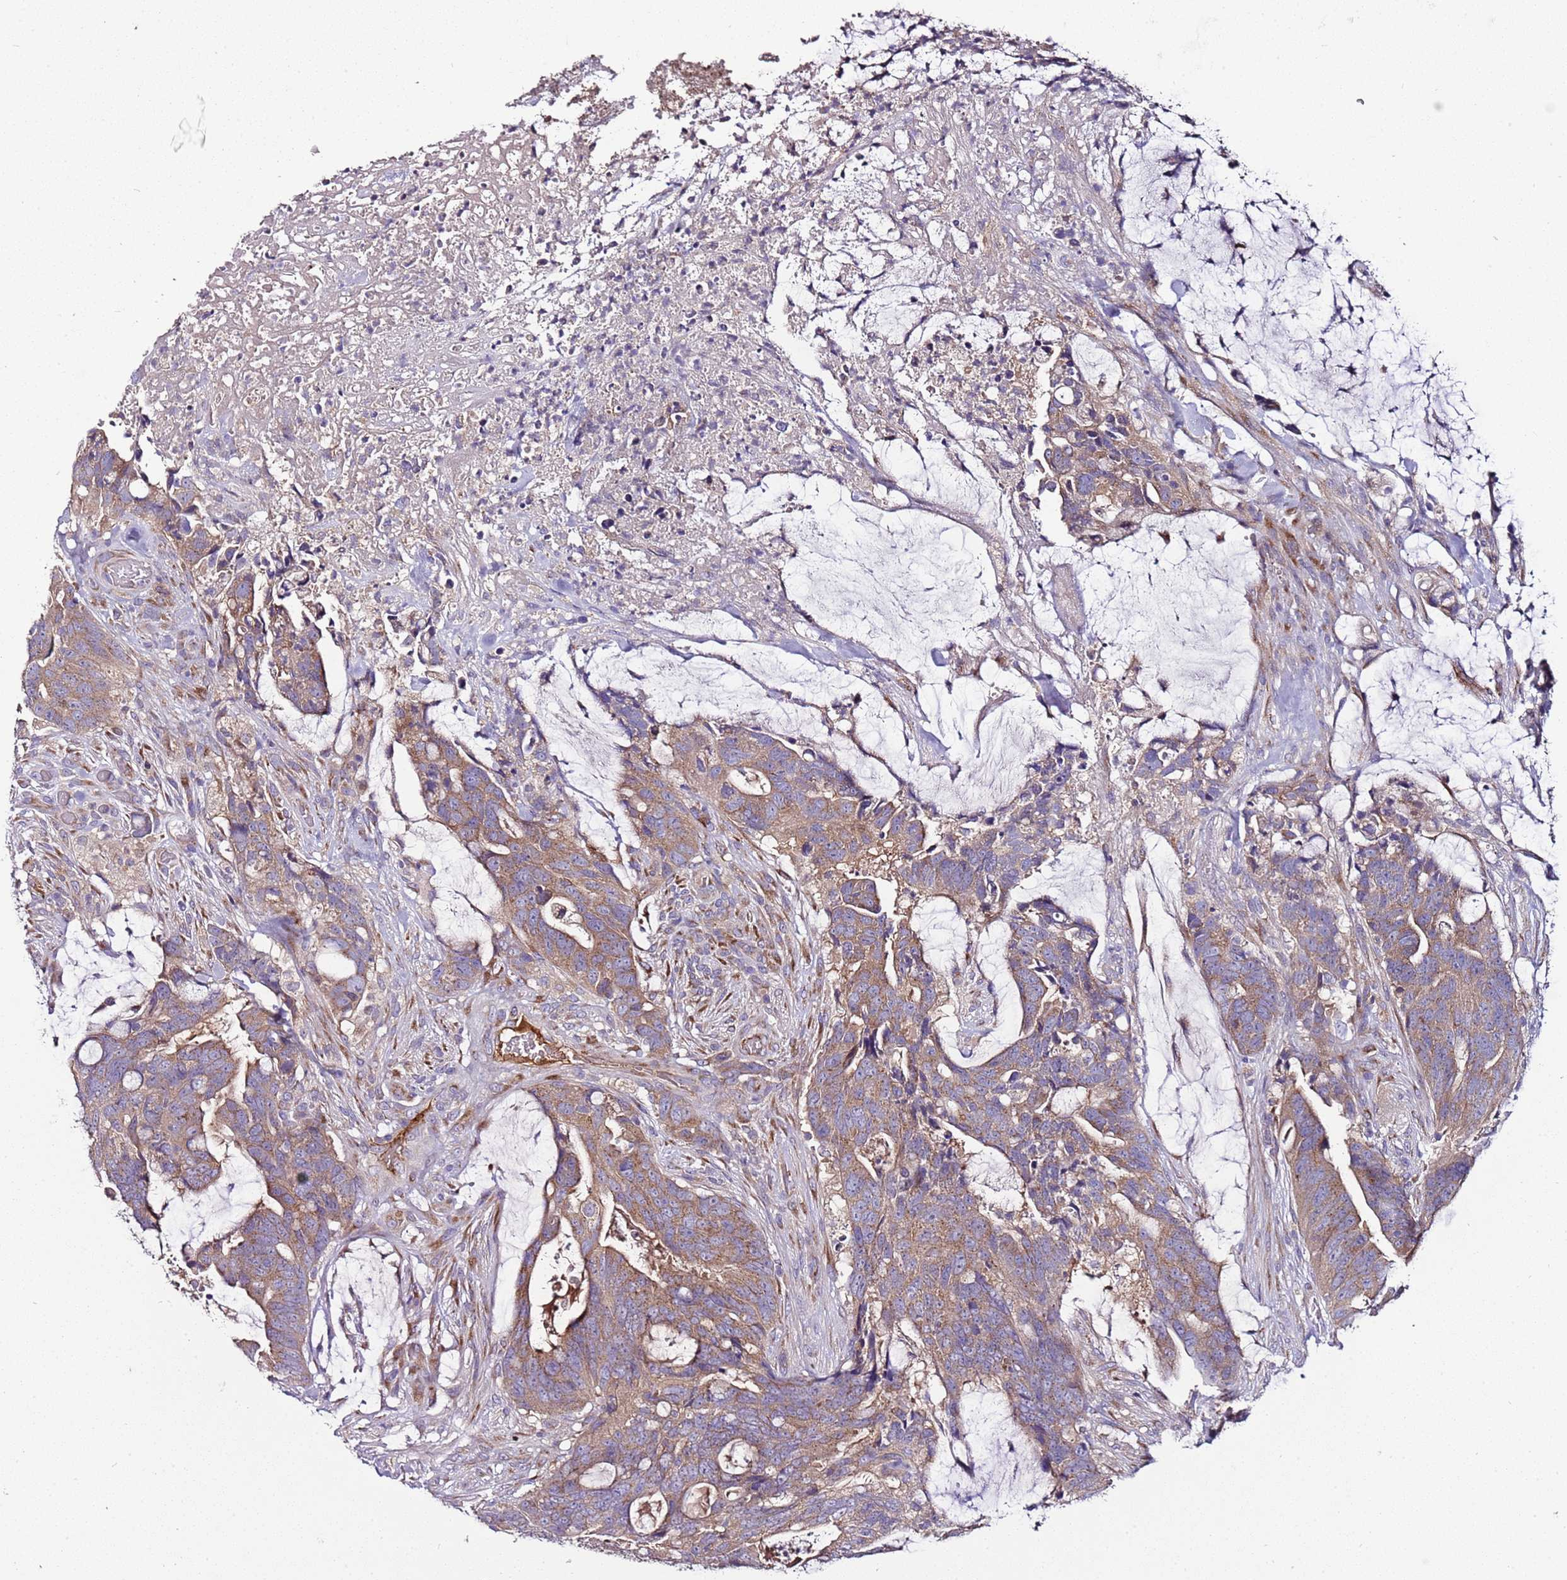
{"staining": {"intensity": "moderate", "quantity": ">75%", "location": "cytoplasmic/membranous"}, "tissue": "colorectal cancer", "cell_type": "Tumor cells", "image_type": "cancer", "snomed": [{"axis": "morphology", "description": "Adenocarcinoma, NOS"}, {"axis": "topography", "description": "Colon"}], "caption": "Adenocarcinoma (colorectal) stained with a brown dye exhibits moderate cytoplasmic/membranous positive expression in about >75% of tumor cells.", "gene": "FAM20A", "patient": {"sex": "female", "age": 82}}